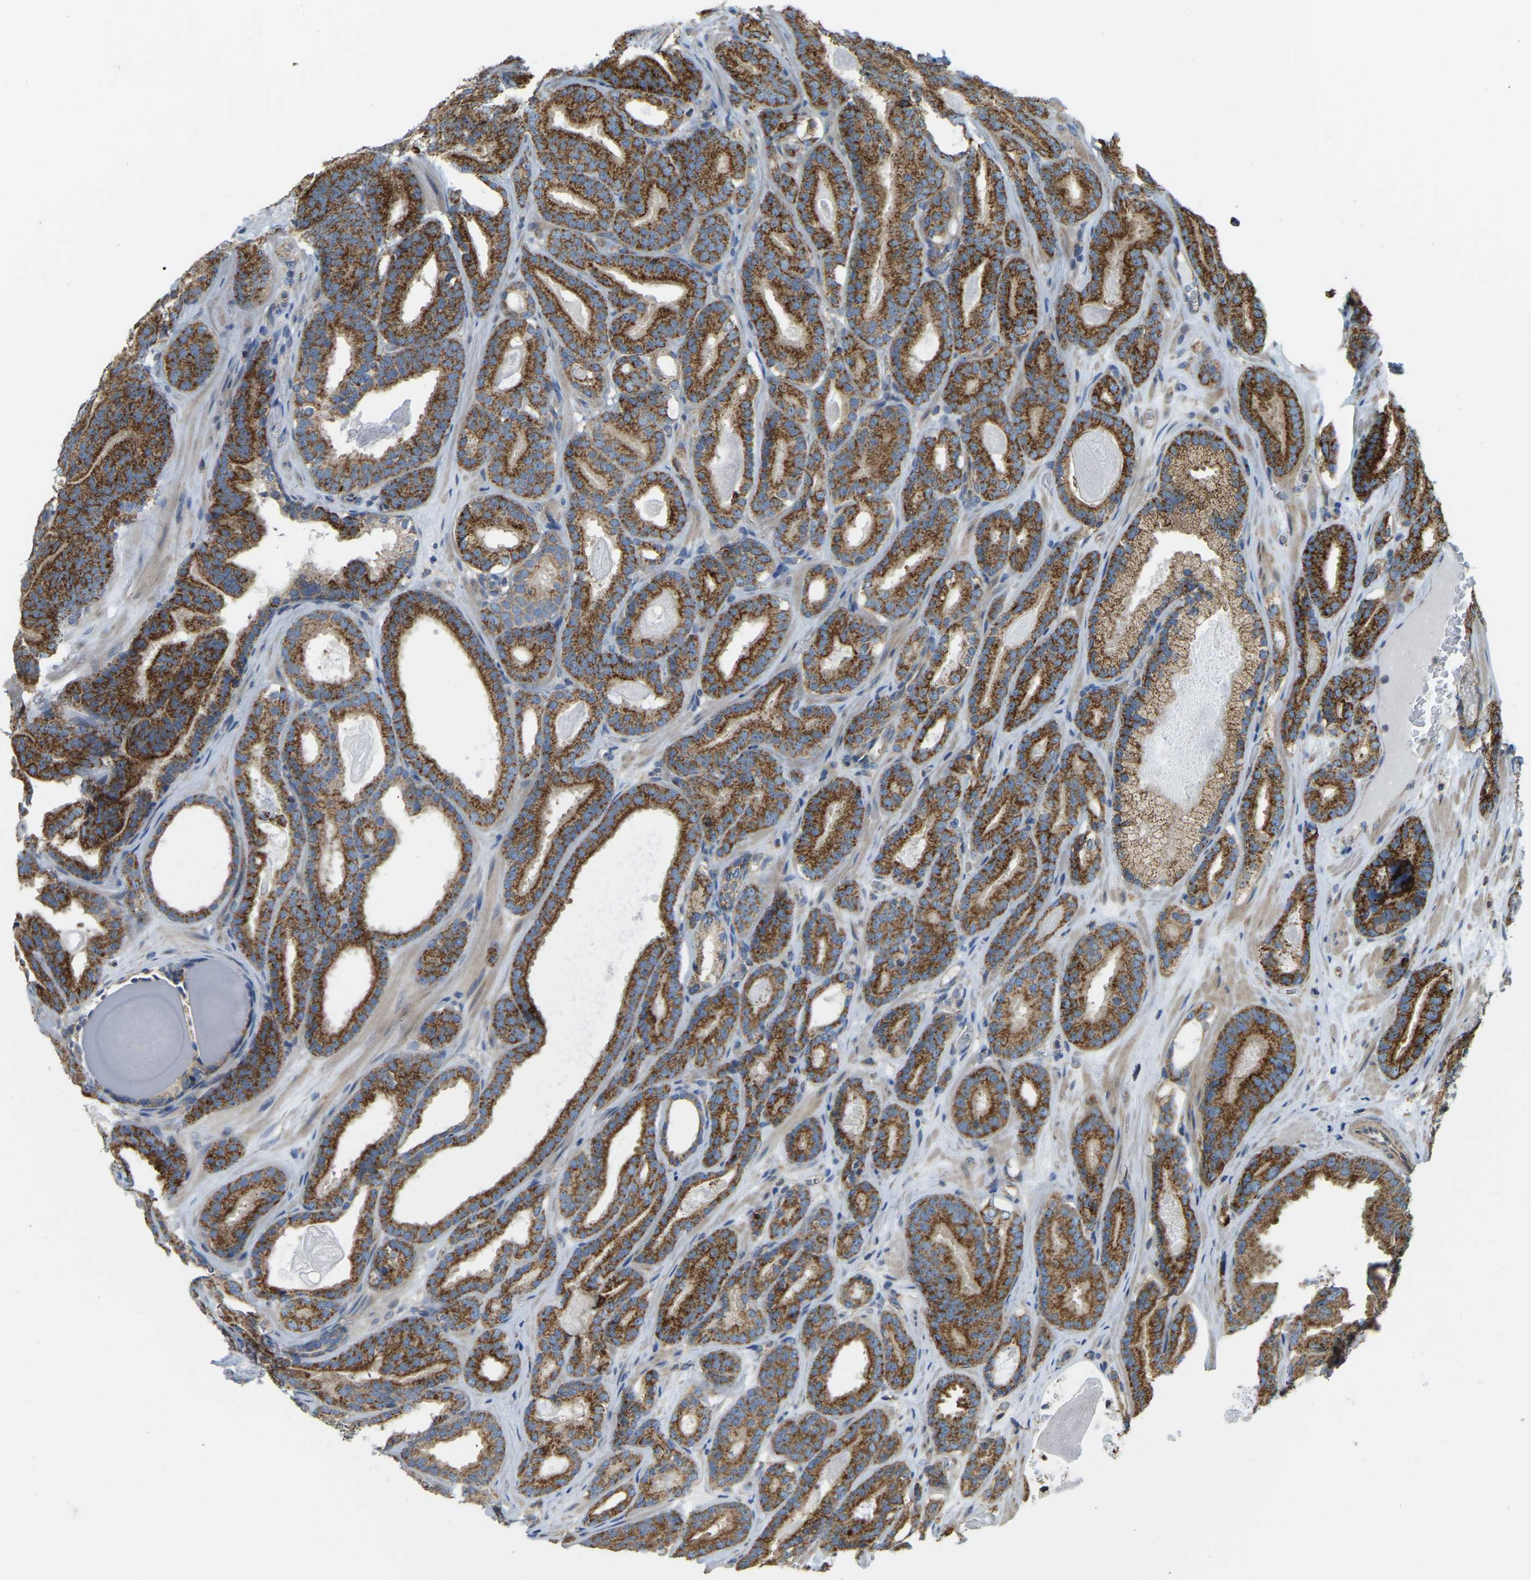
{"staining": {"intensity": "strong", "quantity": ">75%", "location": "cytoplasmic/membranous"}, "tissue": "prostate cancer", "cell_type": "Tumor cells", "image_type": "cancer", "snomed": [{"axis": "morphology", "description": "Adenocarcinoma, High grade"}, {"axis": "topography", "description": "Prostate"}], "caption": "Prostate cancer (adenocarcinoma (high-grade)) tissue demonstrates strong cytoplasmic/membranous positivity in about >75% of tumor cells, visualized by immunohistochemistry.", "gene": "PSMD7", "patient": {"sex": "male", "age": 60}}